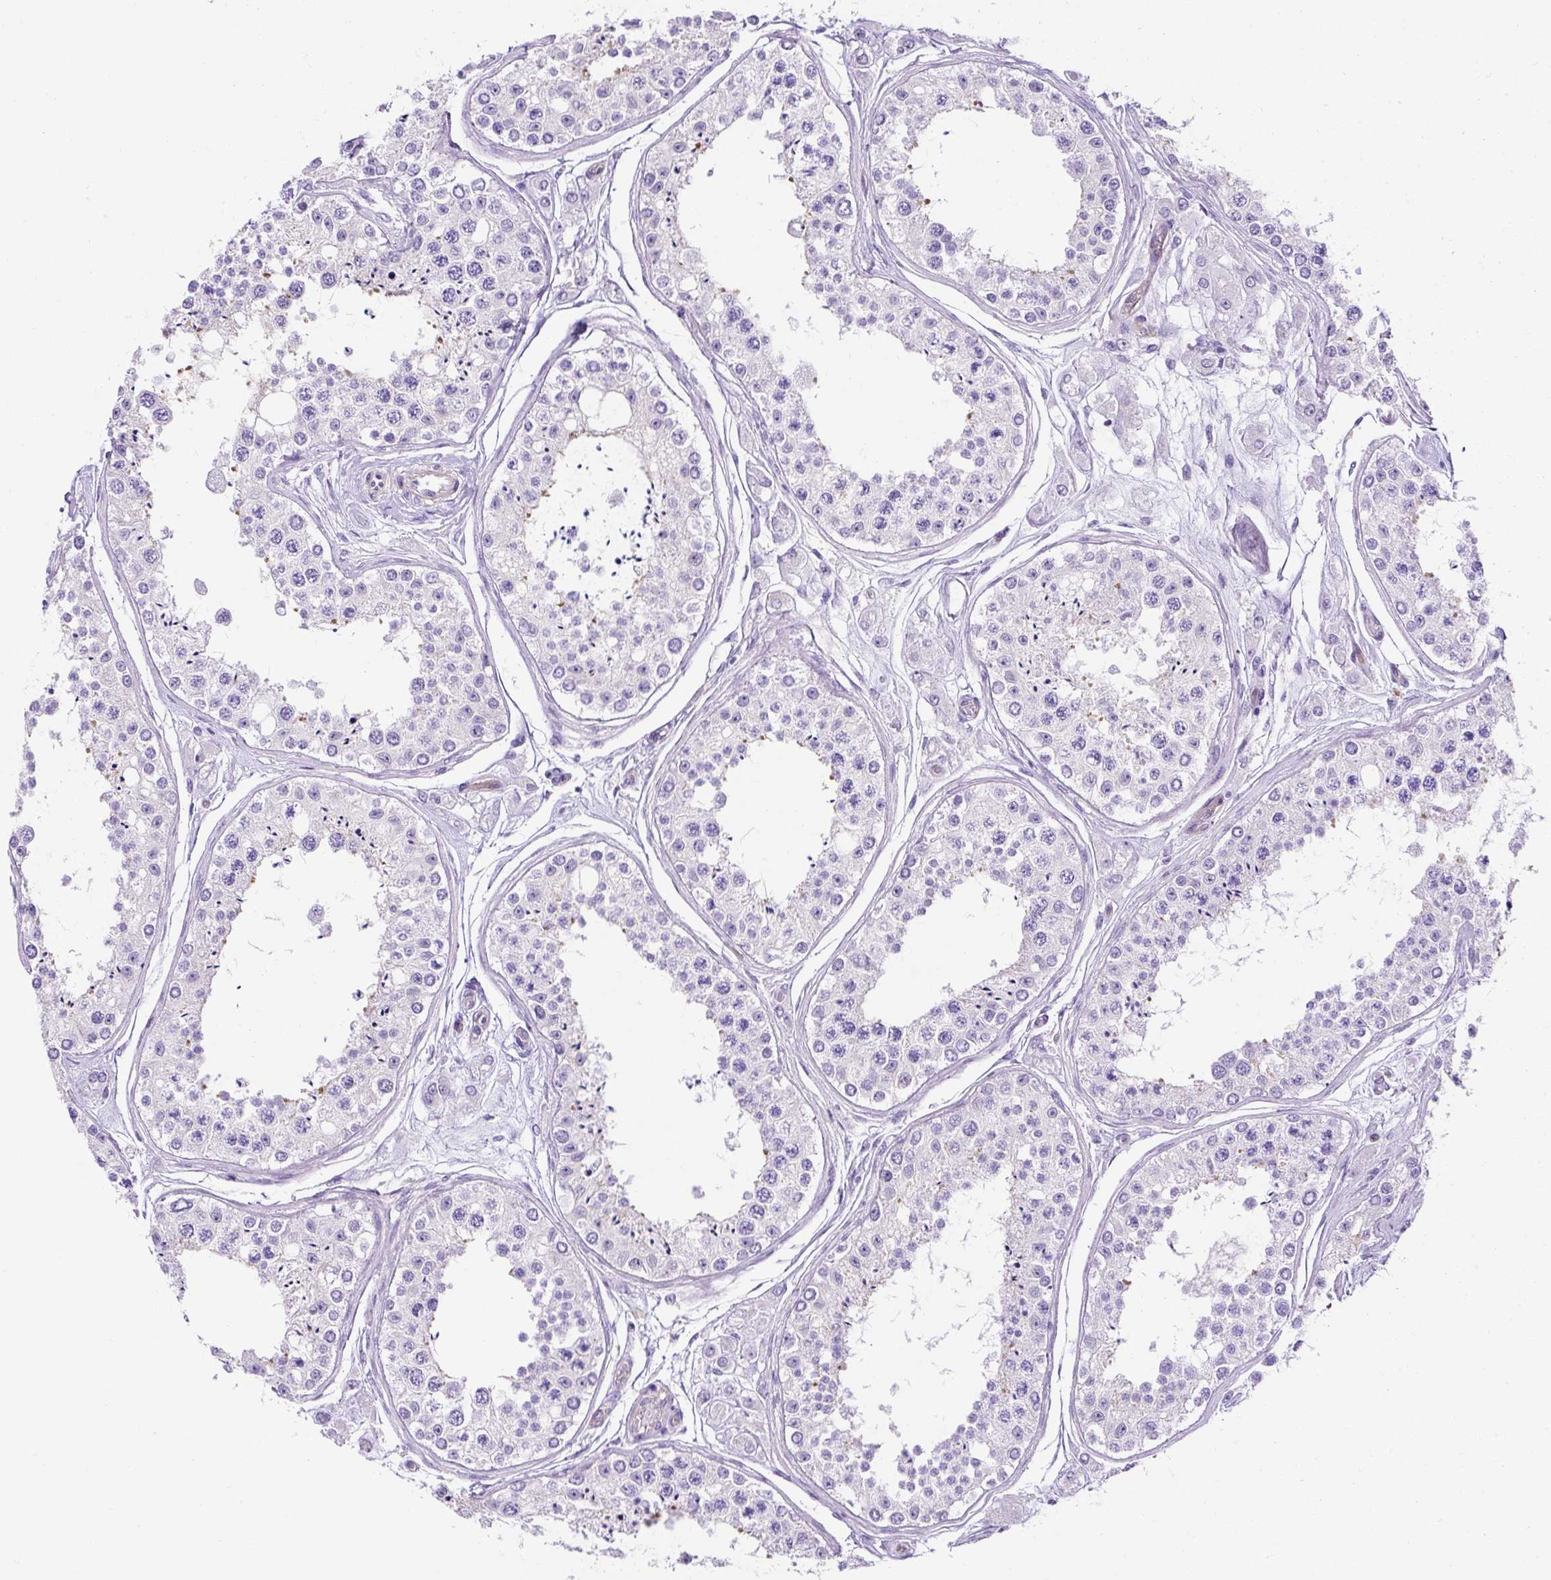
{"staining": {"intensity": "negative", "quantity": "none", "location": "none"}, "tissue": "testis", "cell_type": "Cells in seminiferous ducts", "image_type": "normal", "snomed": [{"axis": "morphology", "description": "Normal tissue, NOS"}, {"axis": "topography", "description": "Testis"}], "caption": "A photomicrograph of testis stained for a protein shows no brown staining in cells in seminiferous ducts. (Stains: DAB immunohistochemistry with hematoxylin counter stain, Microscopy: brightfield microscopy at high magnification).", "gene": "KRT12", "patient": {"sex": "male", "age": 25}}